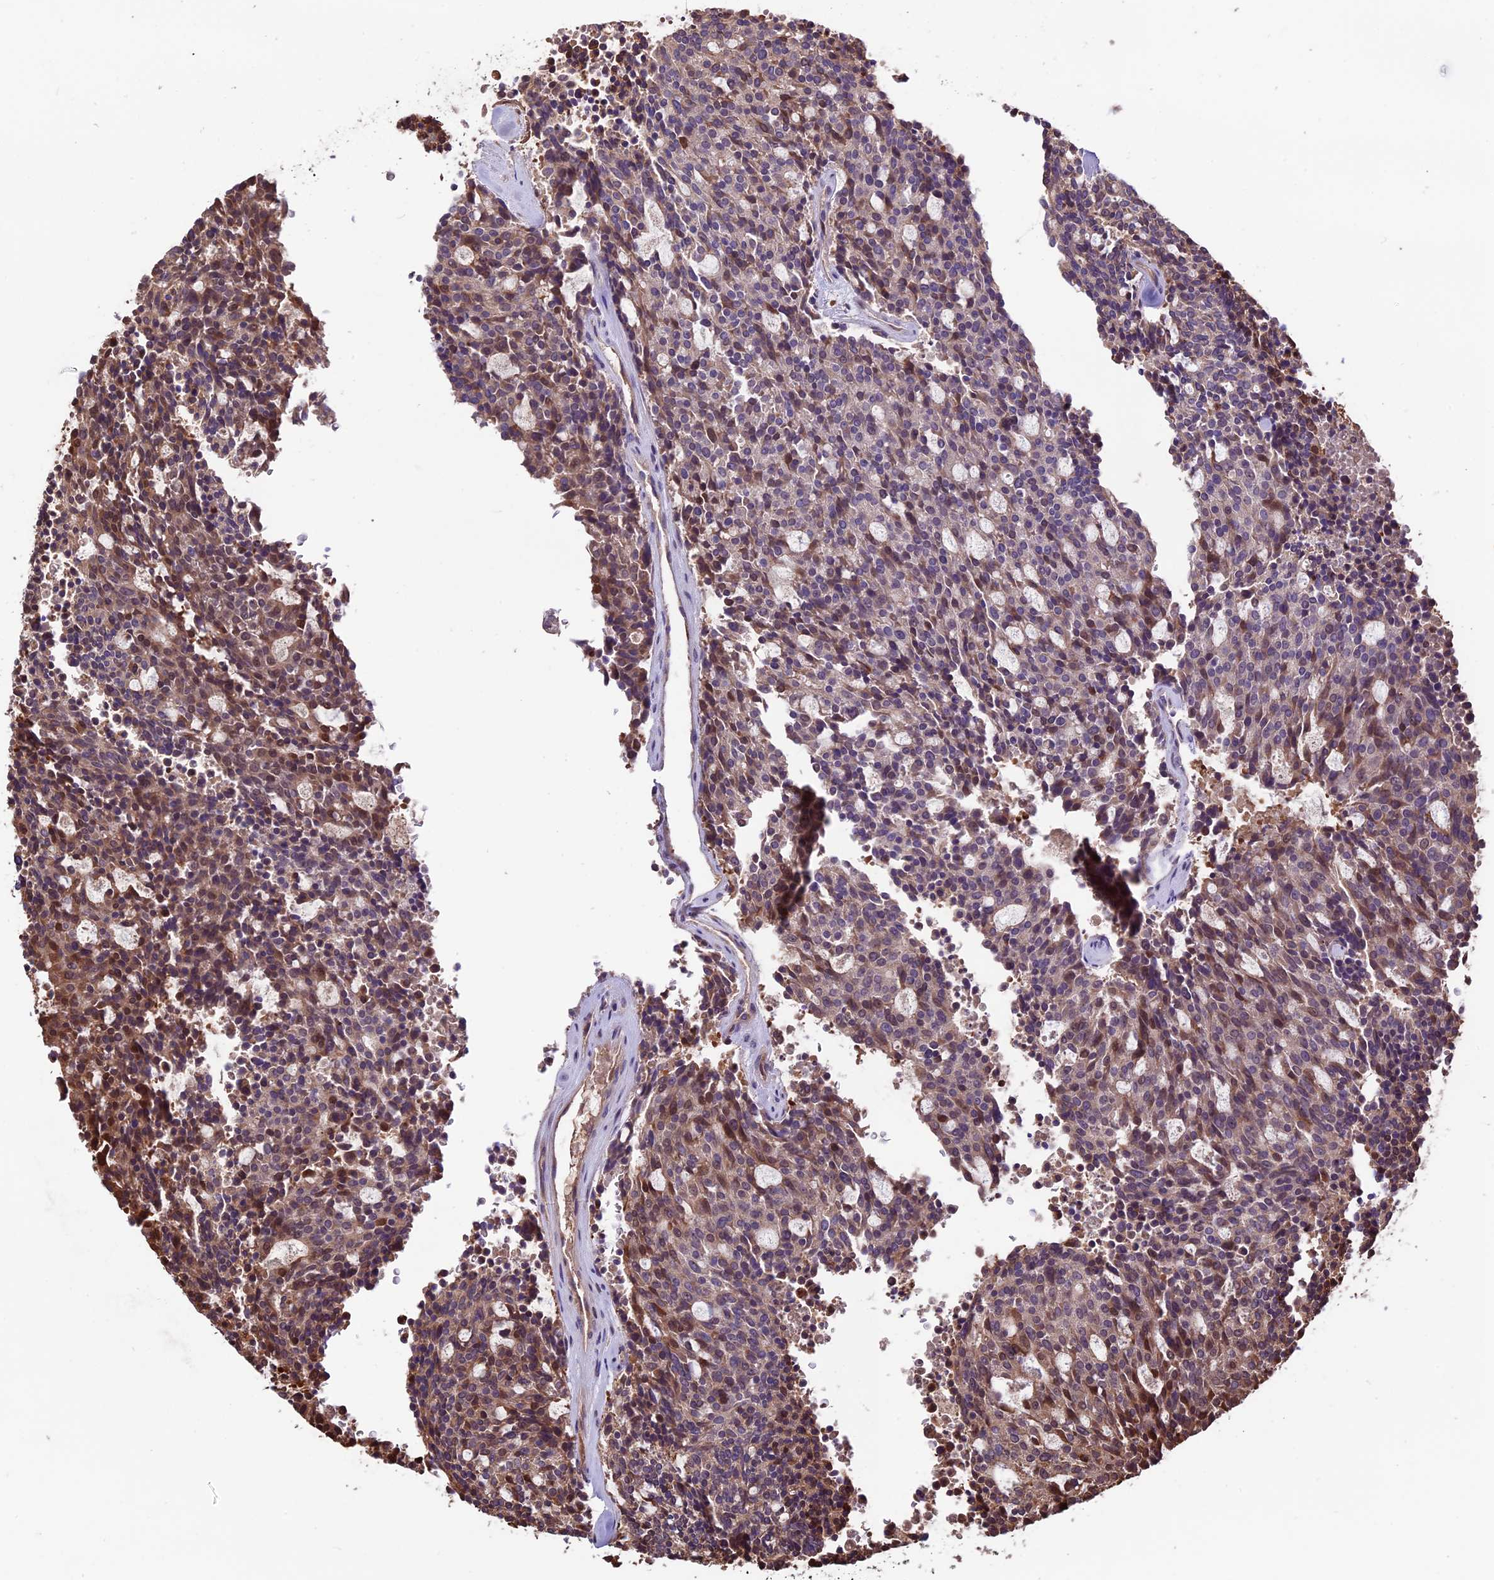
{"staining": {"intensity": "moderate", "quantity": "25%-75%", "location": "cytoplasmic/membranous,nuclear"}, "tissue": "carcinoid", "cell_type": "Tumor cells", "image_type": "cancer", "snomed": [{"axis": "morphology", "description": "Carcinoid, malignant, NOS"}, {"axis": "topography", "description": "Pancreas"}], "caption": "Carcinoid tissue displays moderate cytoplasmic/membranous and nuclear expression in approximately 25%-75% of tumor cells, visualized by immunohistochemistry.", "gene": "VWA3A", "patient": {"sex": "female", "age": 54}}